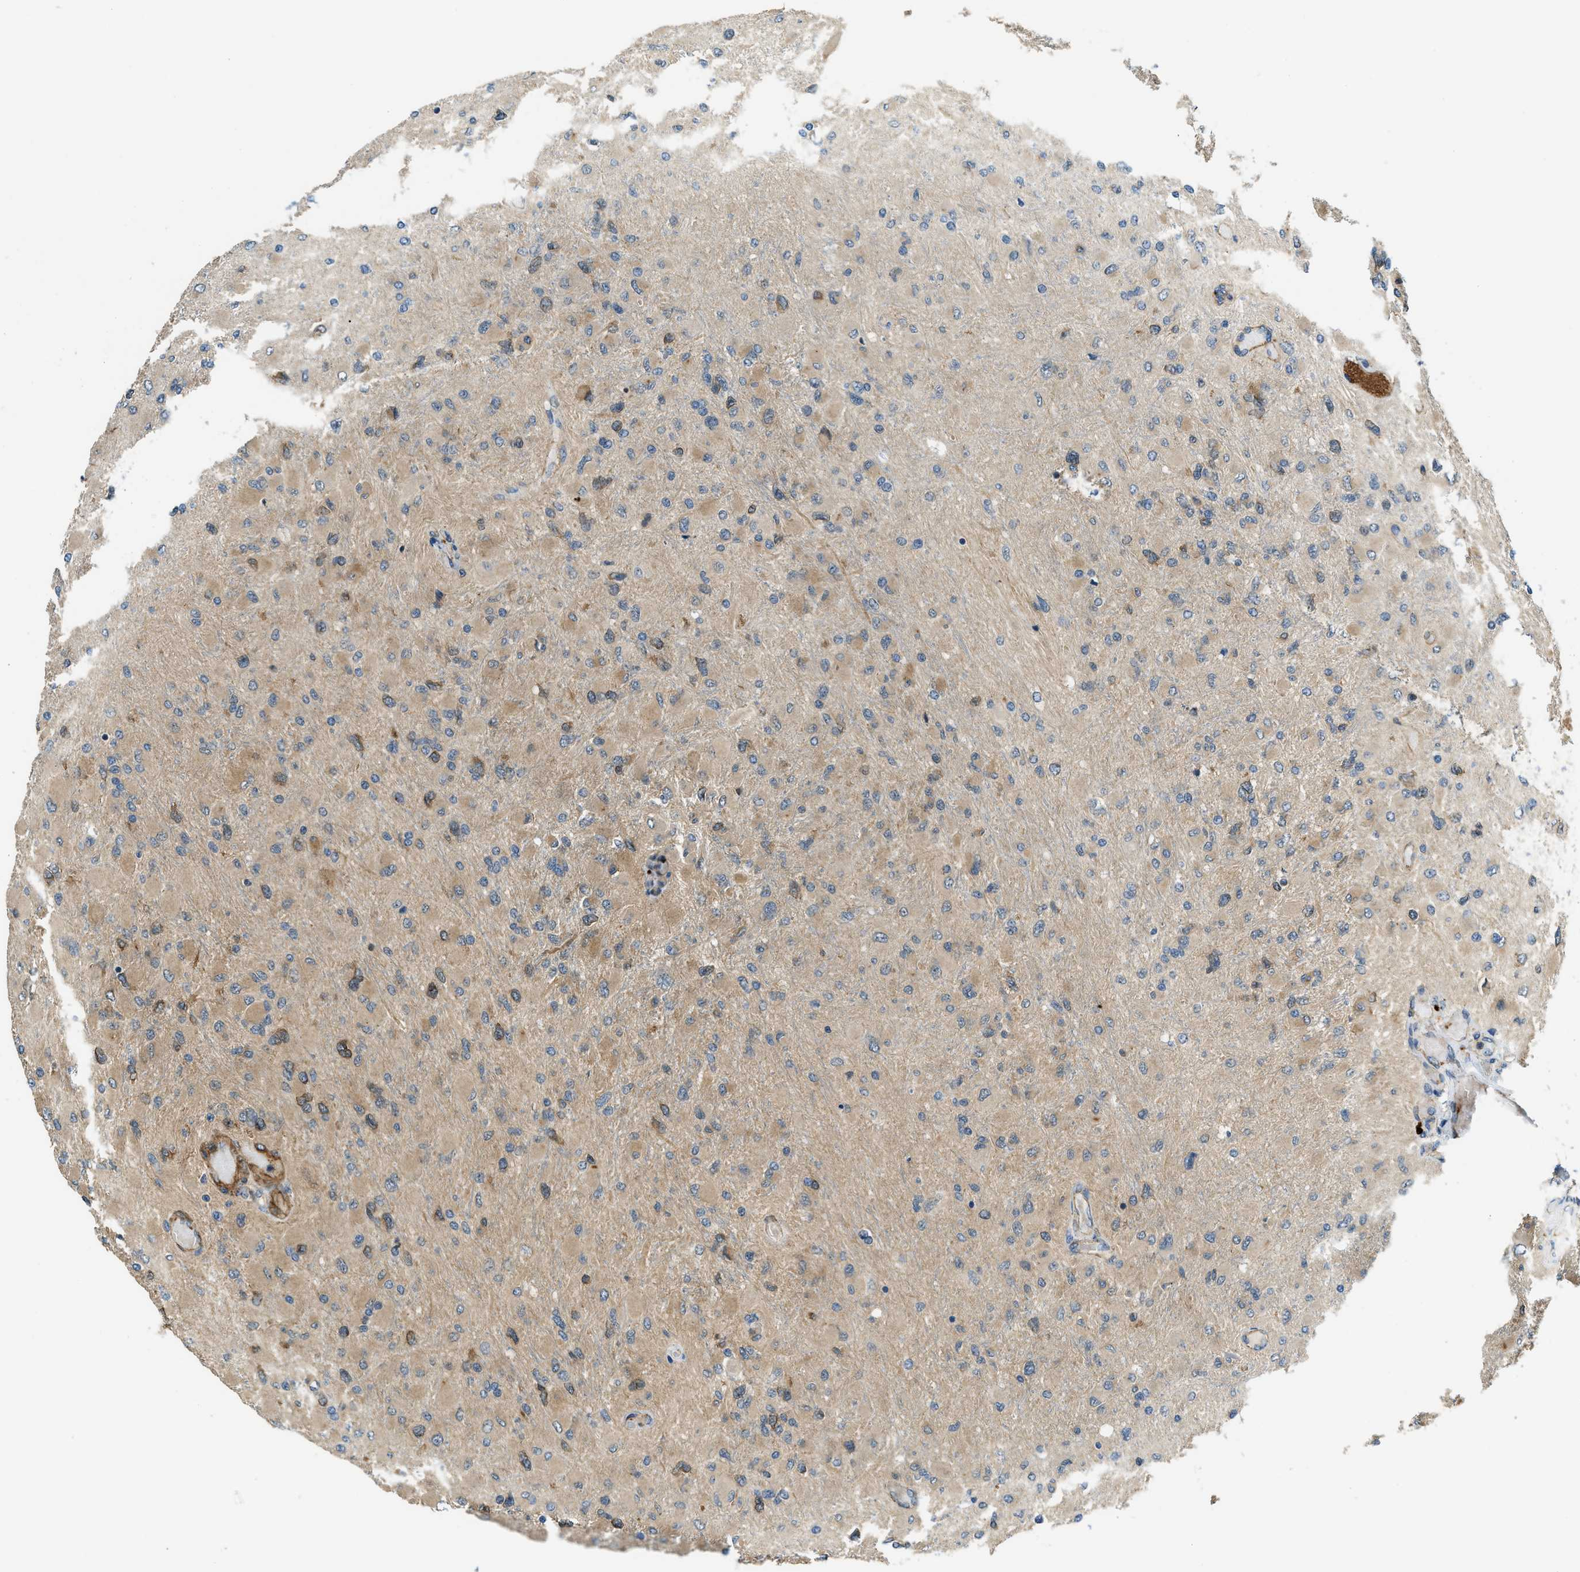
{"staining": {"intensity": "moderate", "quantity": "25%-75%", "location": "cytoplasmic/membranous"}, "tissue": "glioma", "cell_type": "Tumor cells", "image_type": "cancer", "snomed": [{"axis": "morphology", "description": "Glioma, malignant, High grade"}, {"axis": "topography", "description": "Cerebral cortex"}], "caption": "The immunohistochemical stain labels moderate cytoplasmic/membranous positivity in tumor cells of glioma tissue. (Stains: DAB in brown, nuclei in blue, Microscopy: brightfield microscopy at high magnification).", "gene": "CGN", "patient": {"sex": "female", "age": 36}}